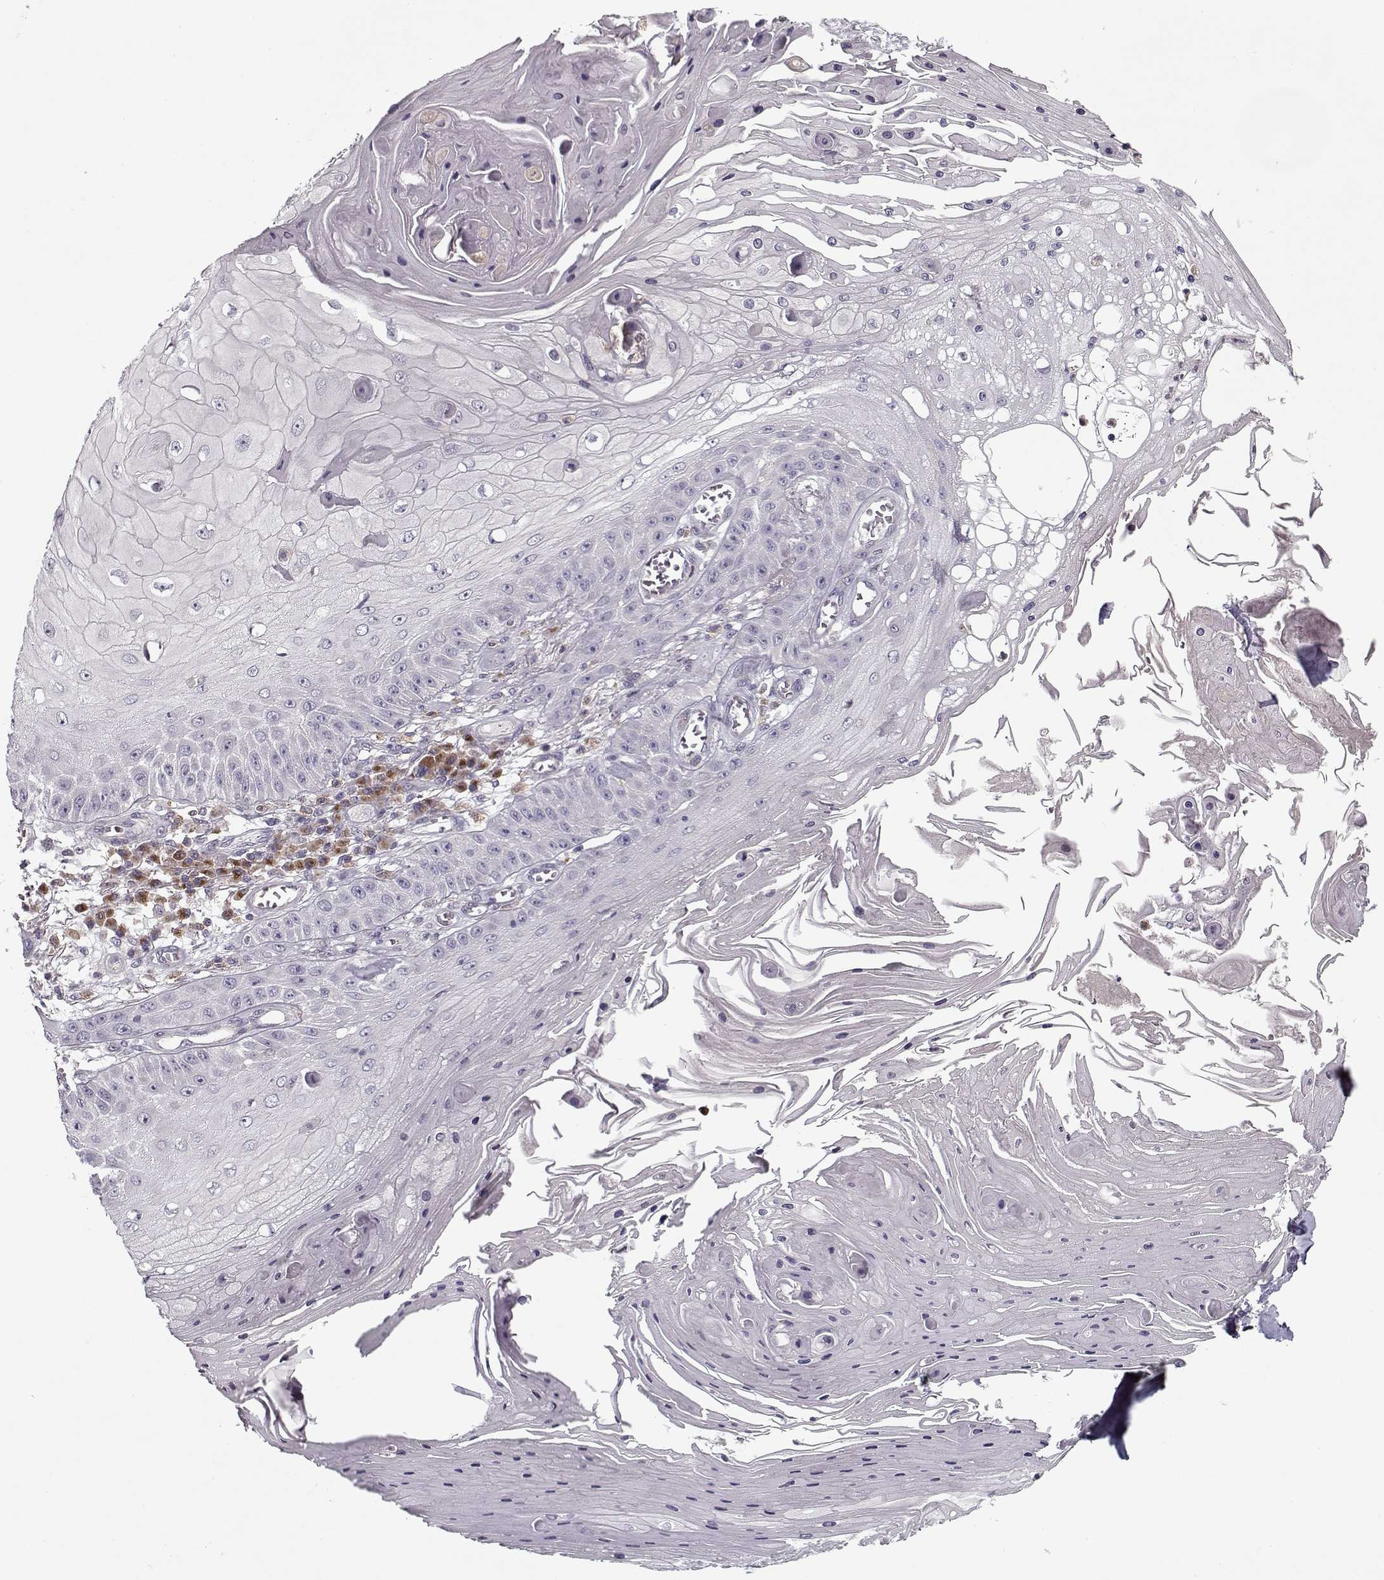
{"staining": {"intensity": "negative", "quantity": "none", "location": "none"}, "tissue": "skin cancer", "cell_type": "Tumor cells", "image_type": "cancer", "snomed": [{"axis": "morphology", "description": "Squamous cell carcinoma, NOS"}, {"axis": "topography", "description": "Skin"}], "caption": "Immunohistochemistry photomicrograph of neoplastic tissue: squamous cell carcinoma (skin) stained with DAB (3,3'-diaminobenzidine) demonstrates no significant protein positivity in tumor cells.", "gene": "UNC13D", "patient": {"sex": "male", "age": 70}}